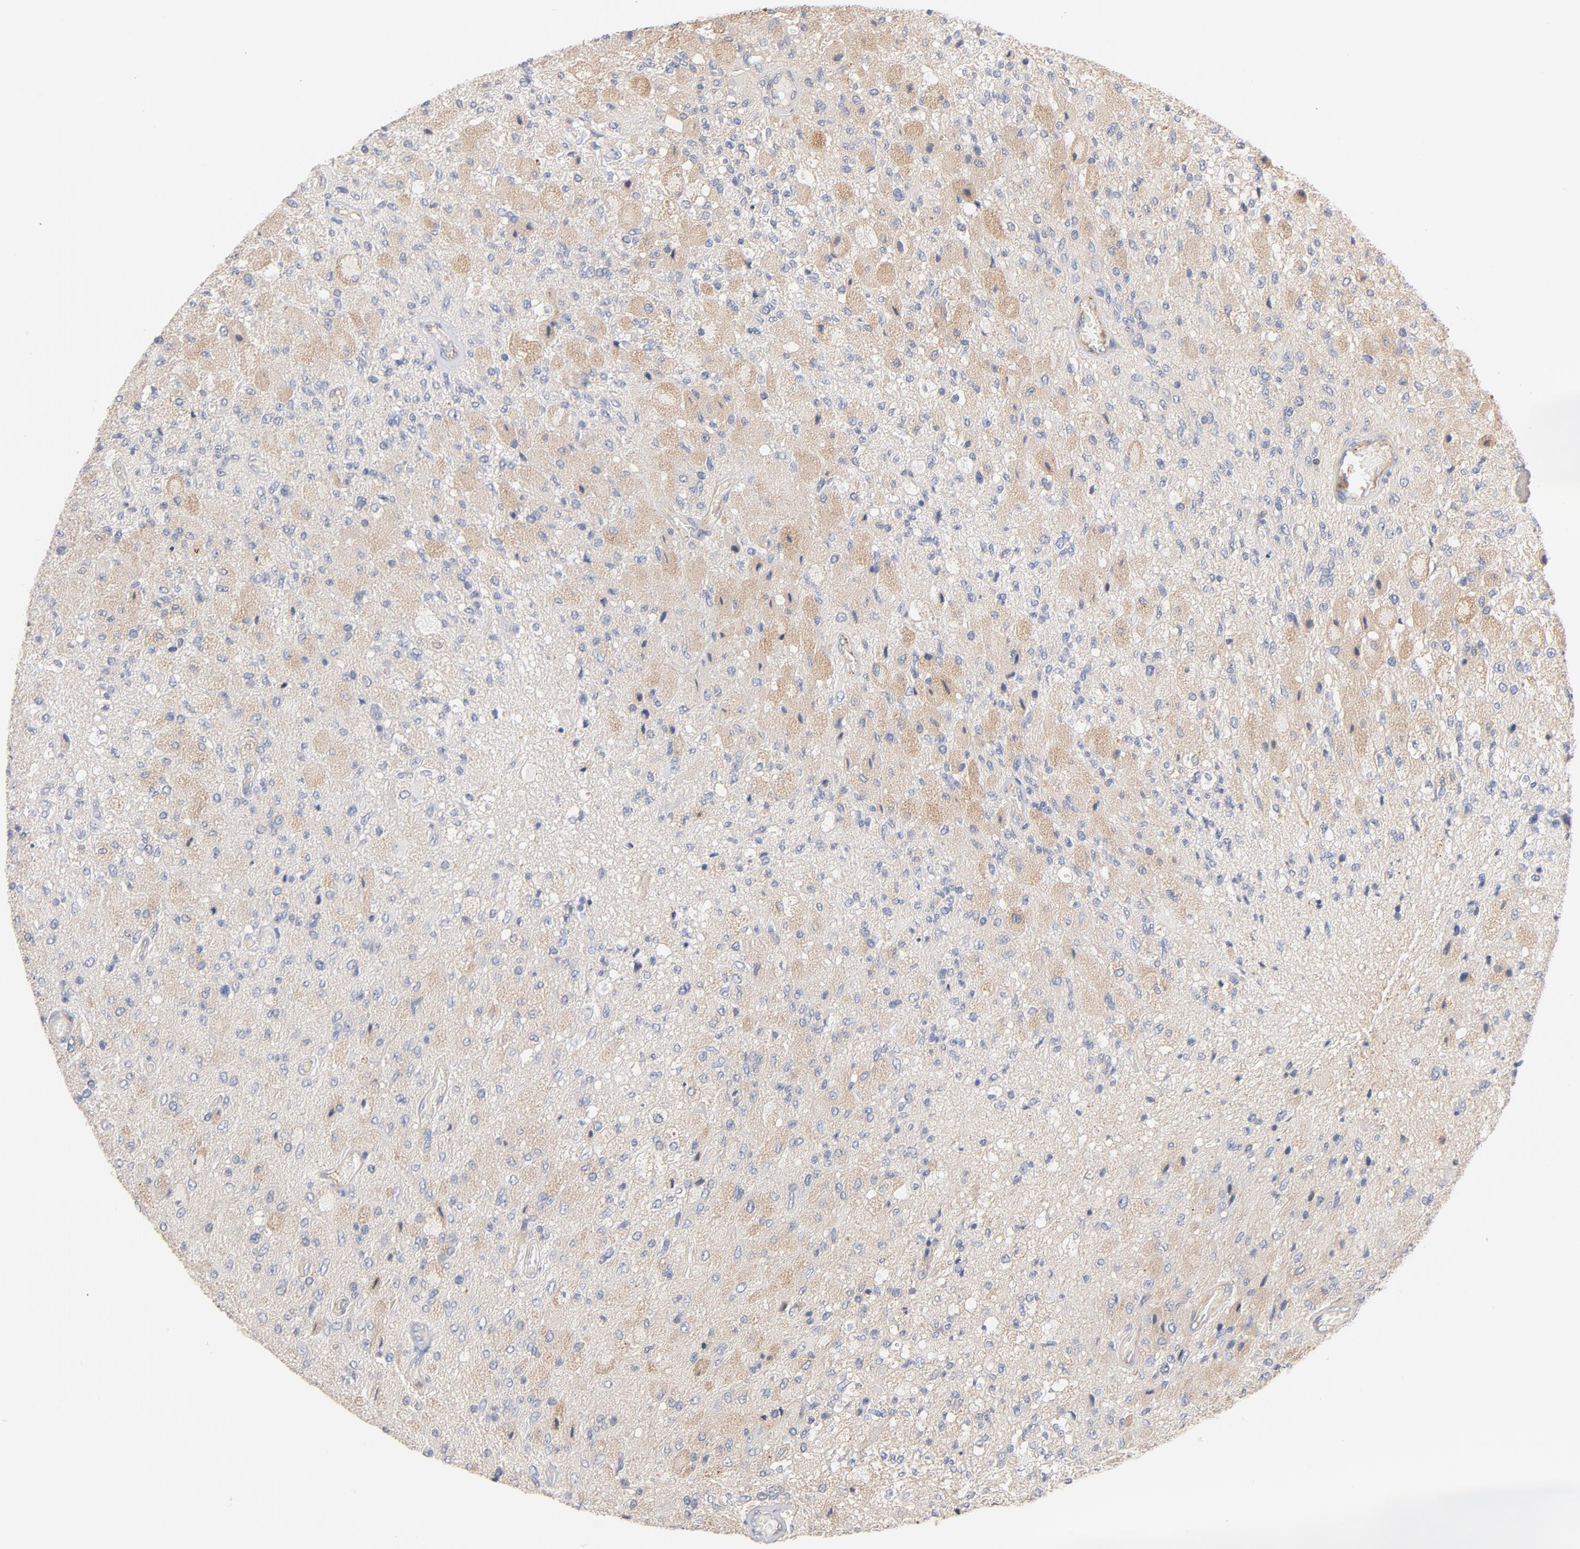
{"staining": {"intensity": "negative", "quantity": "none", "location": "none"}, "tissue": "glioma", "cell_type": "Tumor cells", "image_type": "cancer", "snomed": [{"axis": "morphology", "description": "Normal tissue, NOS"}, {"axis": "morphology", "description": "Glioma, malignant, High grade"}, {"axis": "topography", "description": "Cerebral cortex"}], "caption": "Glioma was stained to show a protein in brown. There is no significant expression in tumor cells.", "gene": "STRN3", "patient": {"sex": "male", "age": 77}}